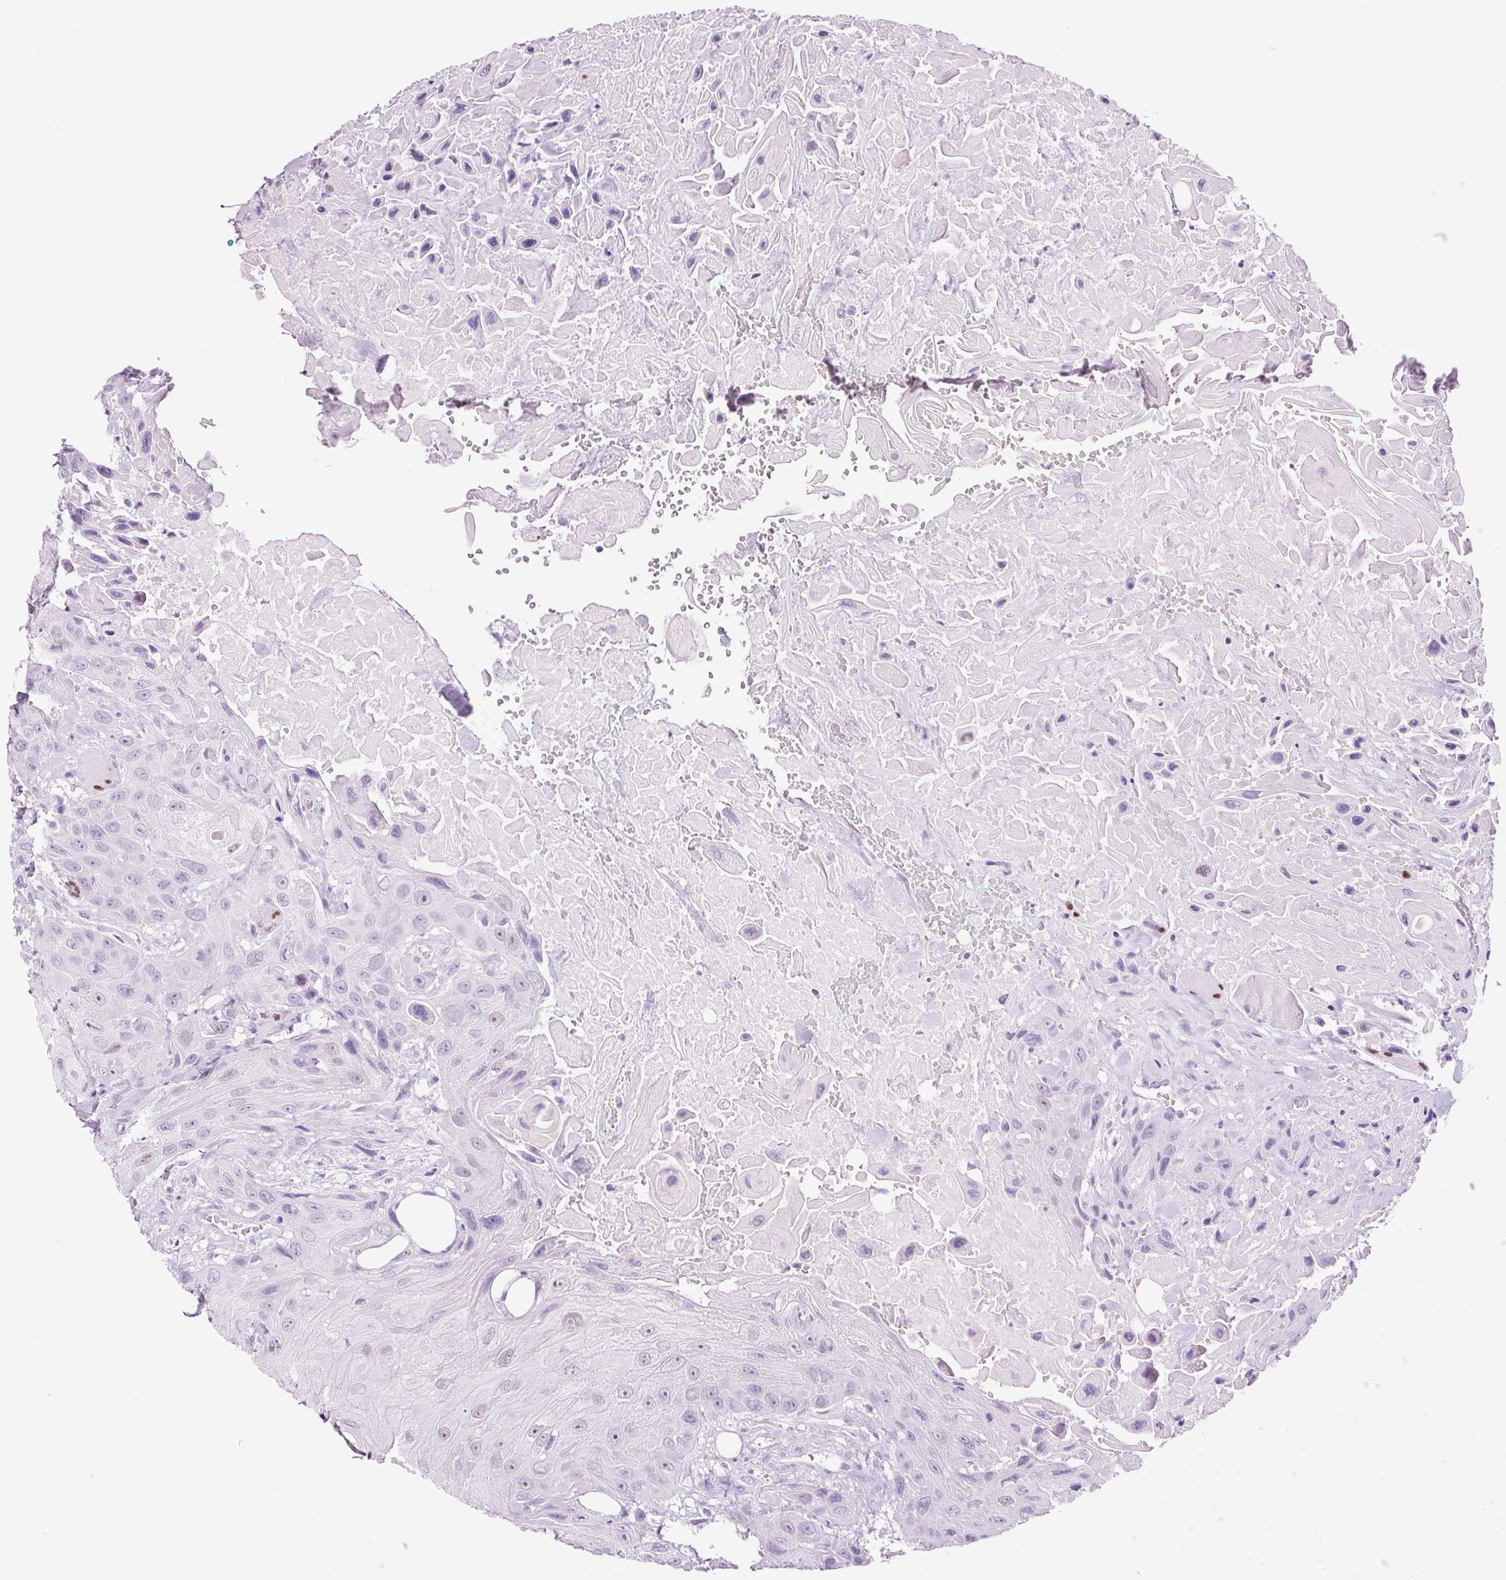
{"staining": {"intensity": "negative", "quantity": "none", "location": "none"}, "tissue": "head and neck cancer", "cell_type": "Tumor cells", "image_type": "cancer", "snomed": [{"axis": "morphology", "description": "Squamous cell carcinoma, NOS"}, {"axis": "topography", "description": "Head-Neck"}], "caption": "Head and neck cancer (squamous cell carcinoma) was stained to show a protein in brown. There is no significant expression in tumor cells.", "gene": "ADSS1", "patient": {"sex": "male", "age": 81}}